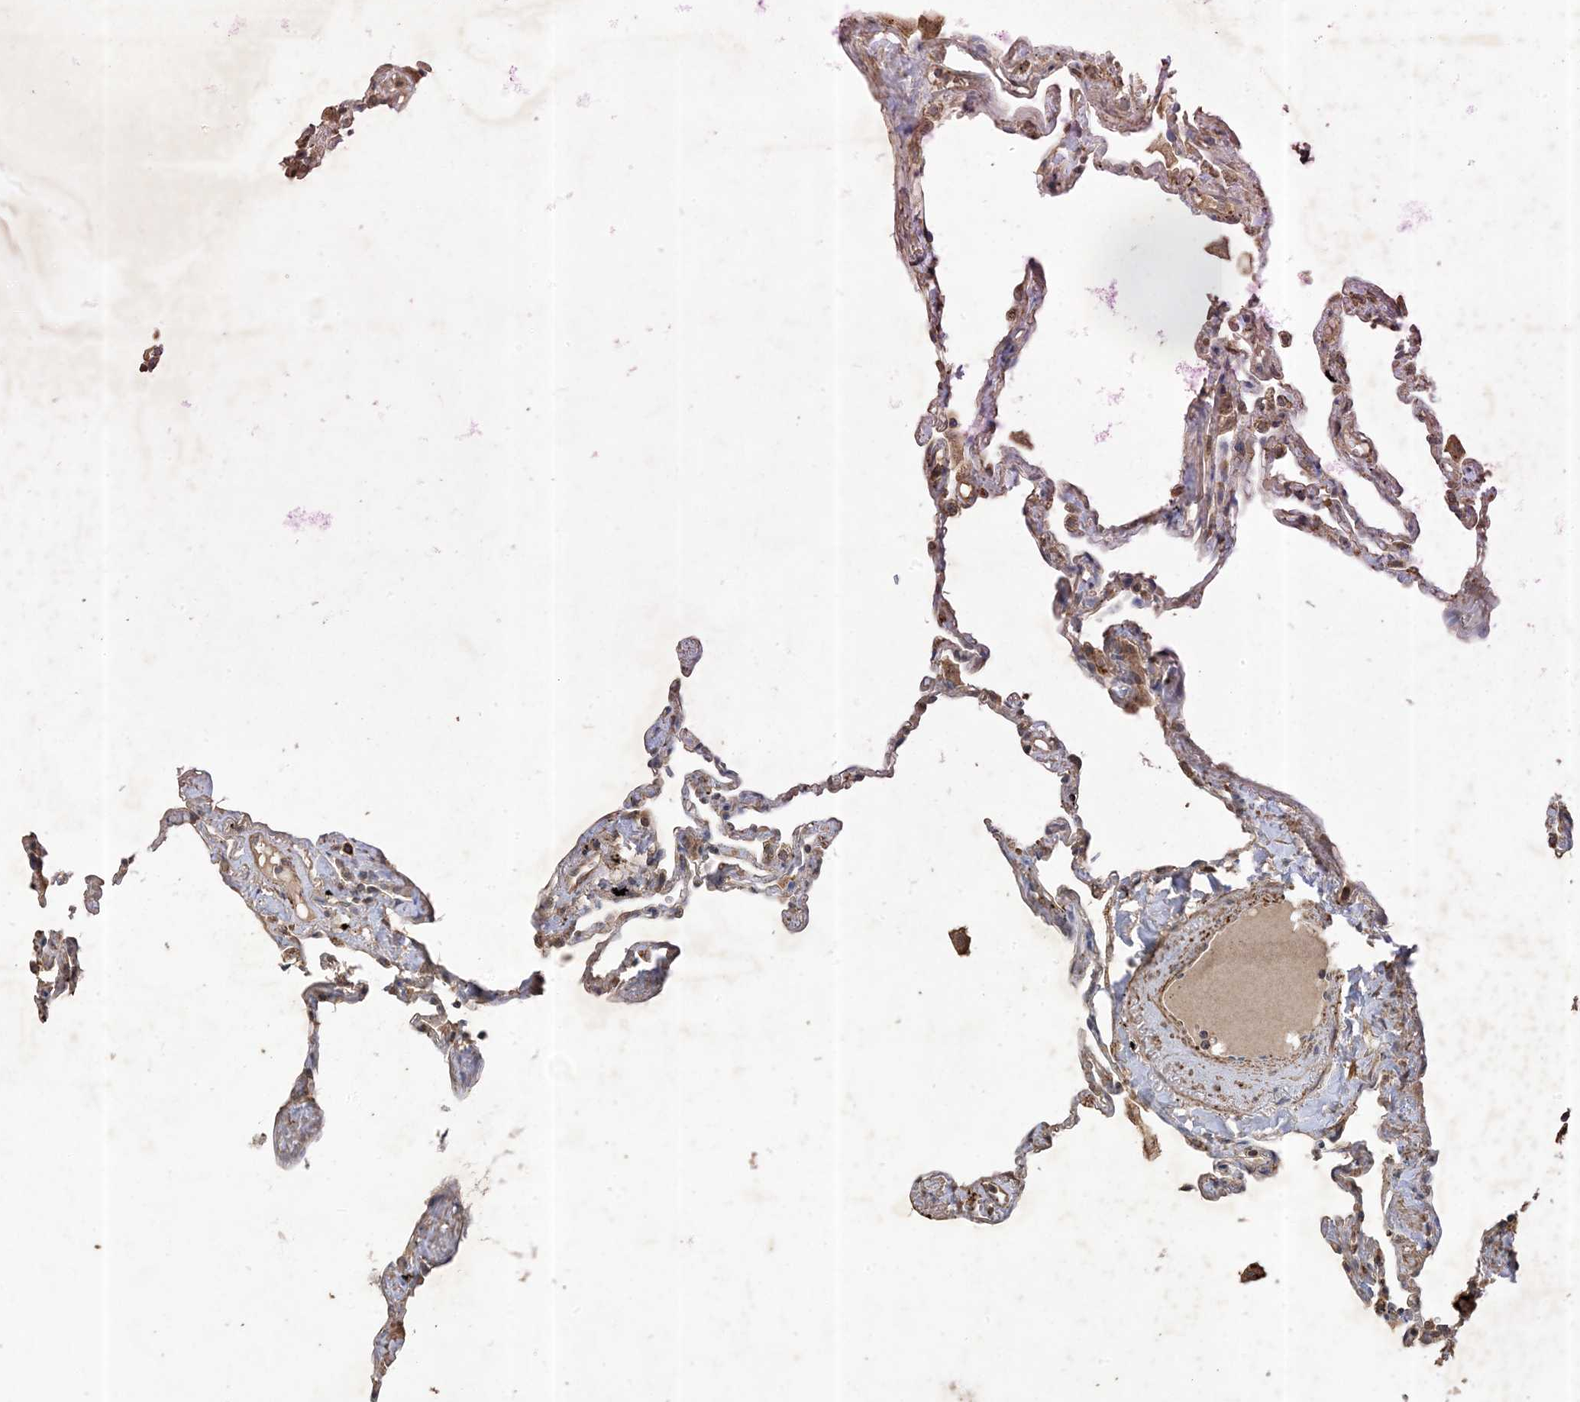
{"staining": {"intensity": "moderate", "quantity": "25%-75%", "location": "cytoplasmic/membranous"}, "tissue": "lung", "cell_type": "Alveolar cells", "image_type": "normal", "snomed": [{"axis": "morphology", "description": "Normal tissue, NOS"}, {"axis": "topography", "description": "Lung"}], "caption": "Brown immunohistochemical staining in unremarkable human lung shows moderate cytoplasmic/membranous expression in approximately 25%-75% of alveolar cells.", "gene": "HPS4", "patient": {"sex": "female", "age": 67}}